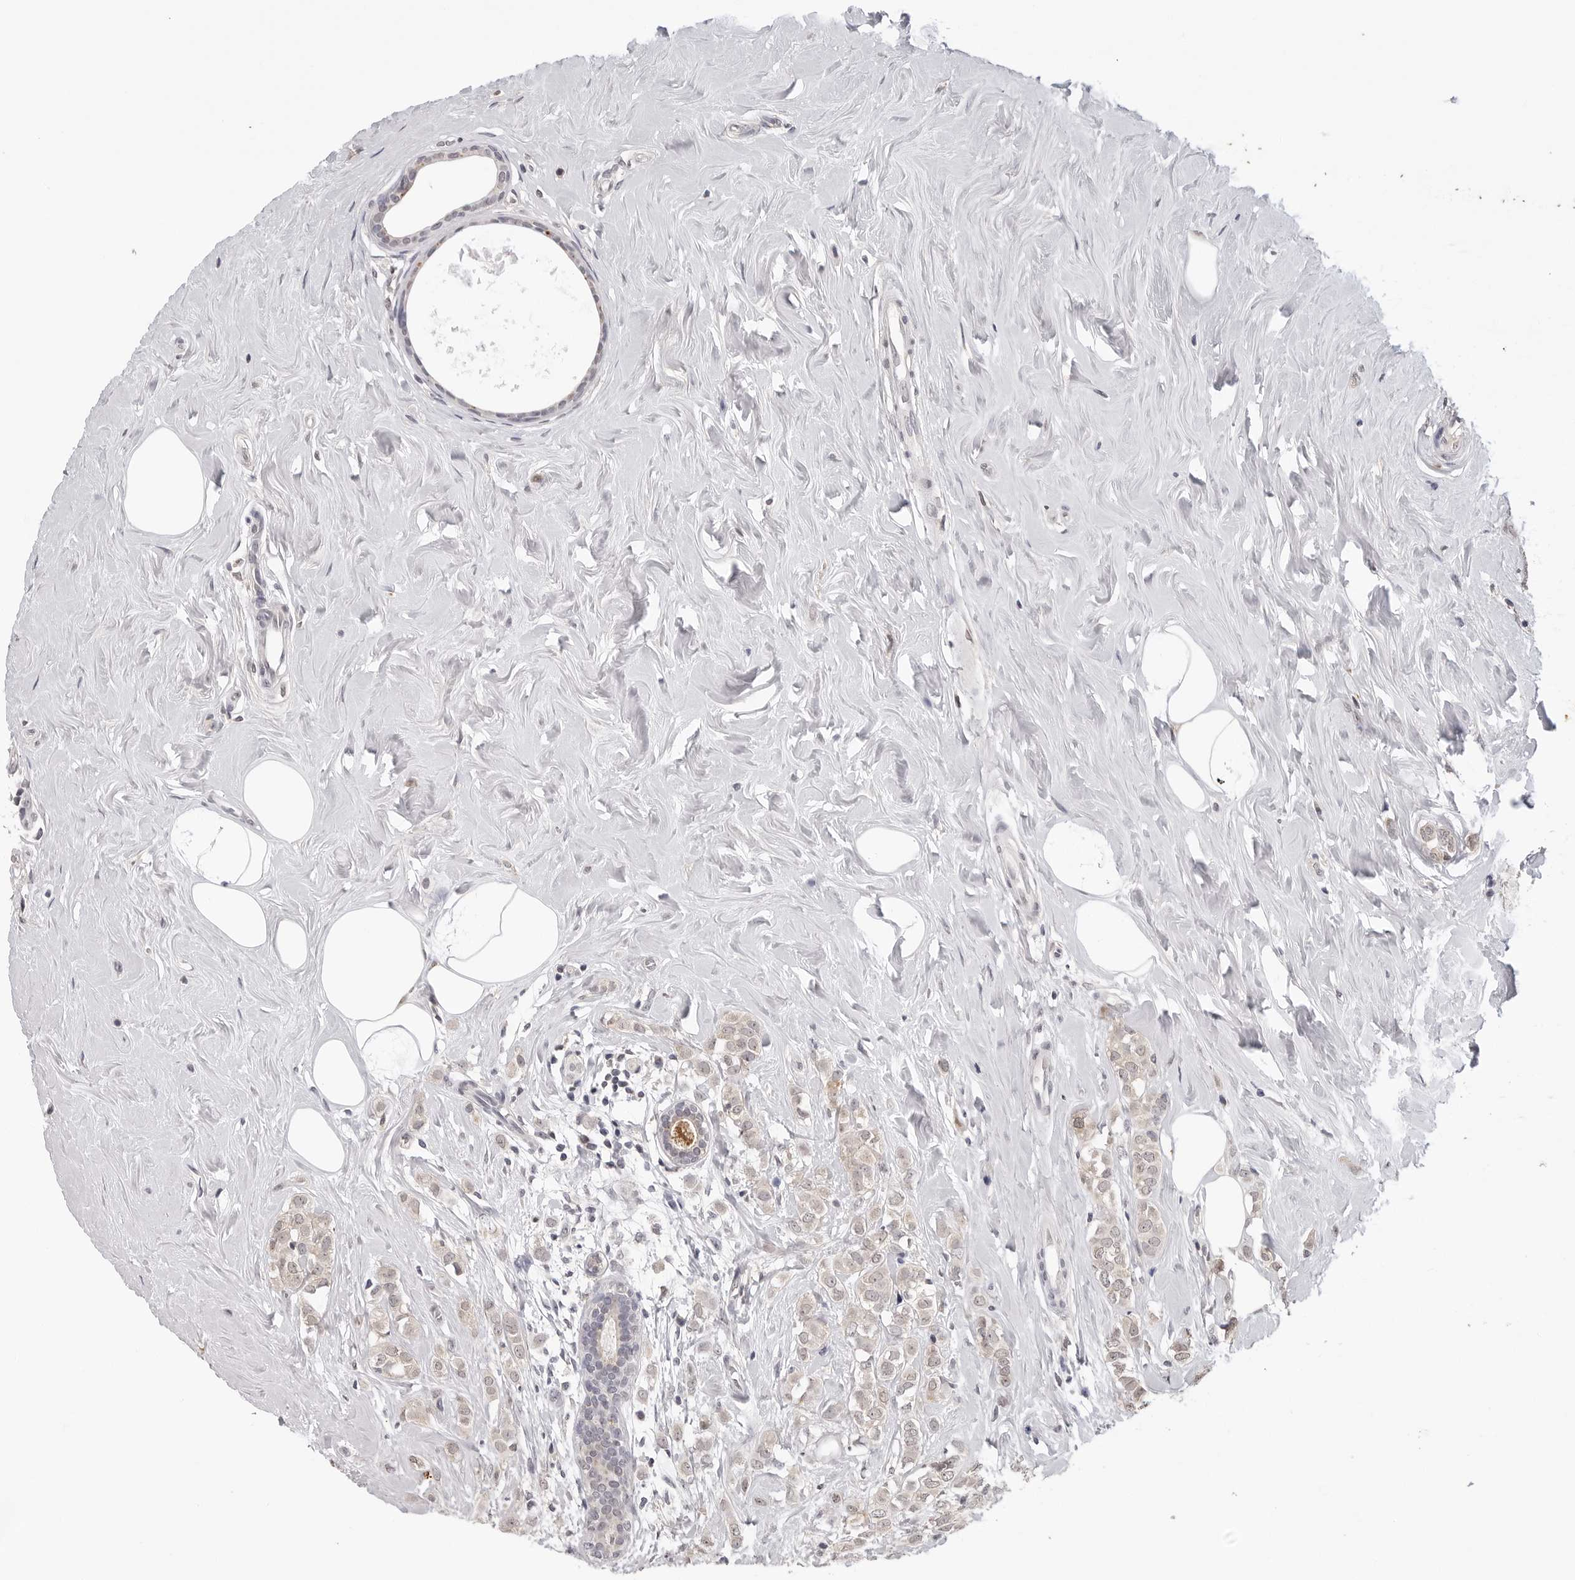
{"staining": {"intensity": "weak", "quantity": "<25%", "location": "cytoplasmic/membranous"}, "tissue": "breast cancer", "cell_type": "Tumor cells", "image_type": "cancer", "snomed": [{"axis": "morphology", "description": "Lobular carcinoma"}, {"axis": "topography", "description": "Breast"}], "caption": "A high-resolution photomicrograph shows immunohistochemistry (IHC) staining of lobular carcinoma (breast), which demonstrates no significant positivity in tumor cells.", "gene": "CDK20", "patient": {"sex": "female", "age": 47}}